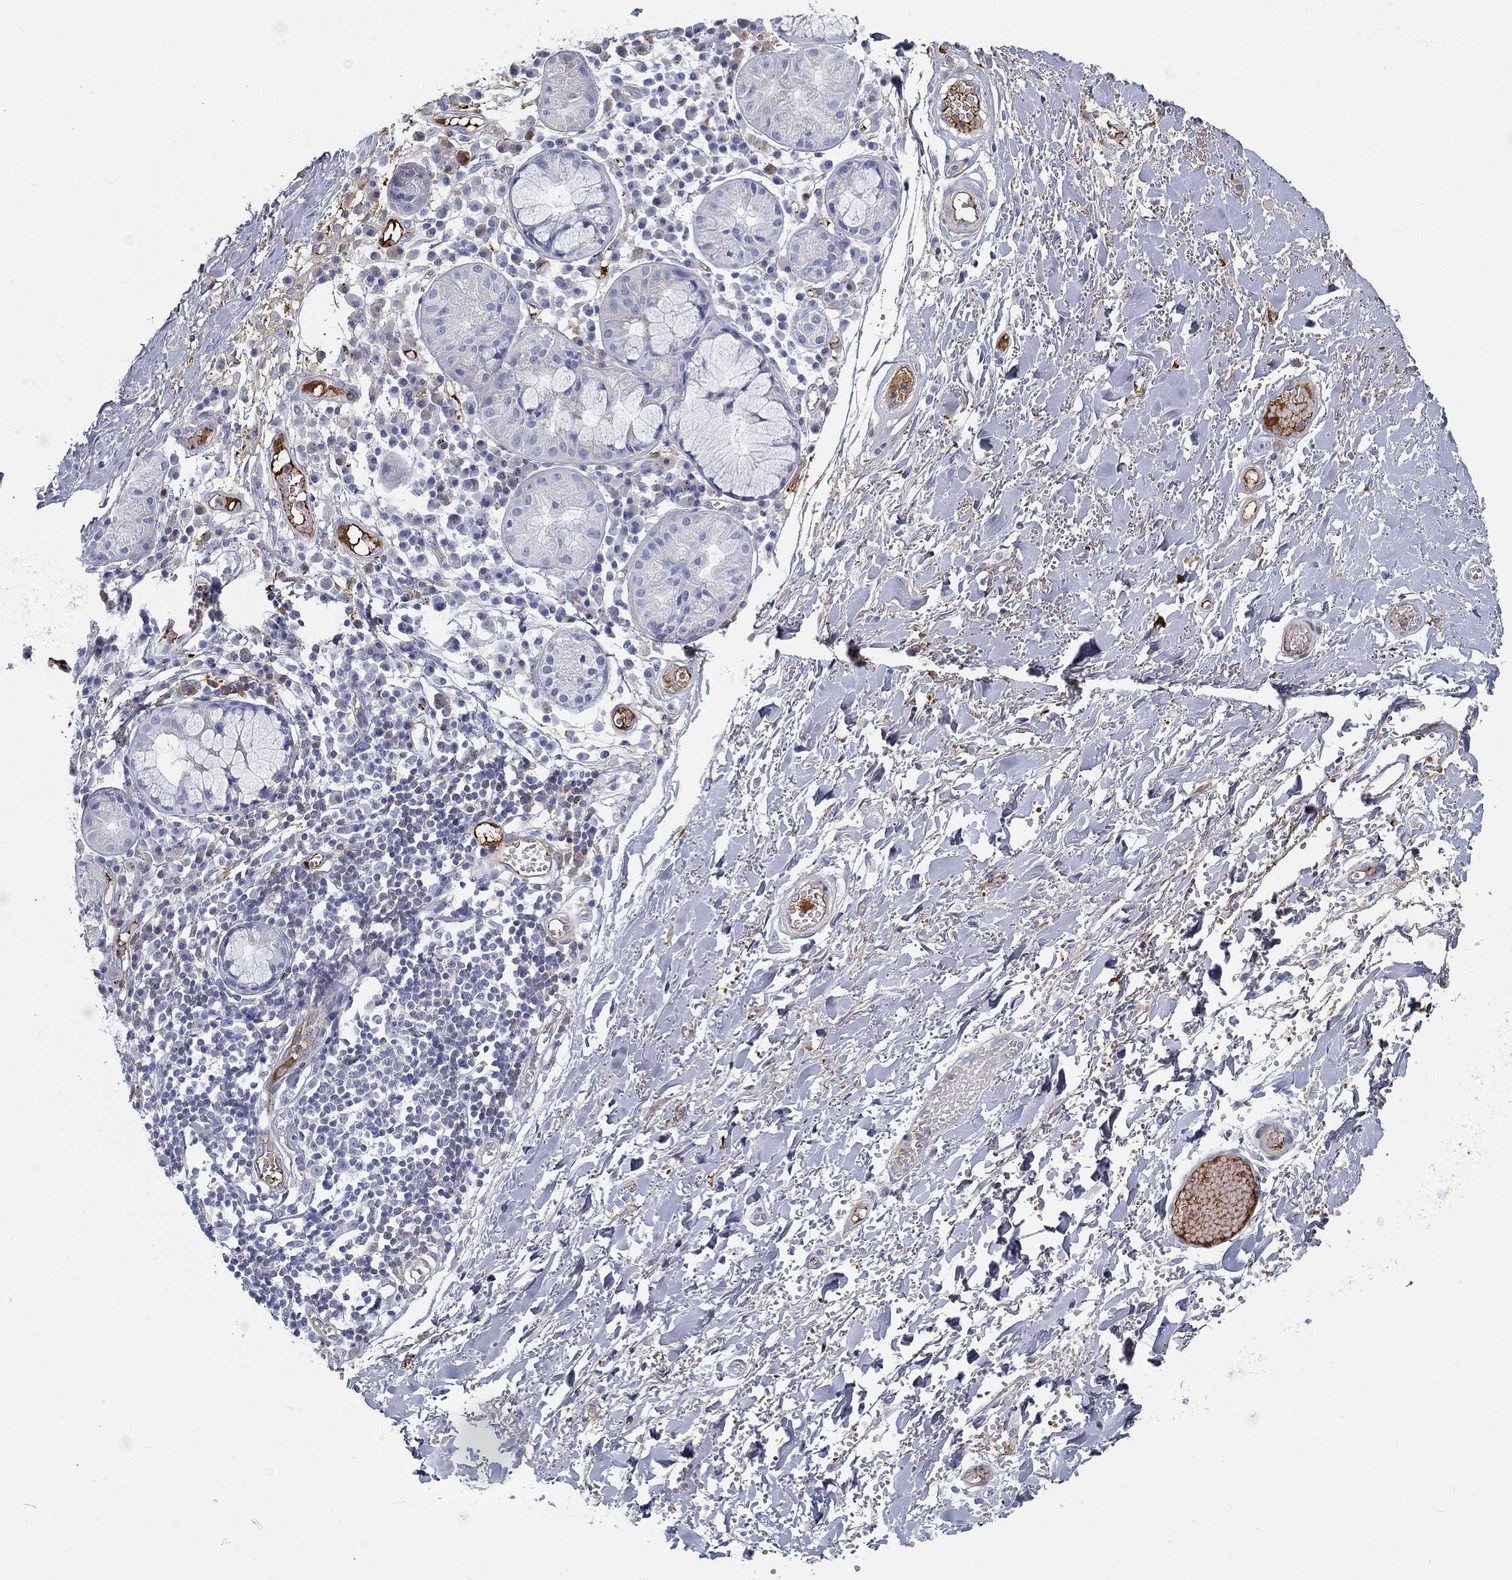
{"staining": {"intensity": "negative", "quantity": "none", "location": "none"}, "tissue": "soft tissue", "cell_type": "Fibroblasts", "image_type": "normal", "snomed": [{"axis": "morphology", "description": "Normal tissue, NOS"}, {"axis": "topography", "description": "Cartilage tissue"}], "caption": "Immunohistochemistry photomicrograph of benign soft tissue stained for a protein (brown), which reveals no expression in fibroblasts.", "gene": "IFNB1", "patient": {"sex": "male", "age": 81}}